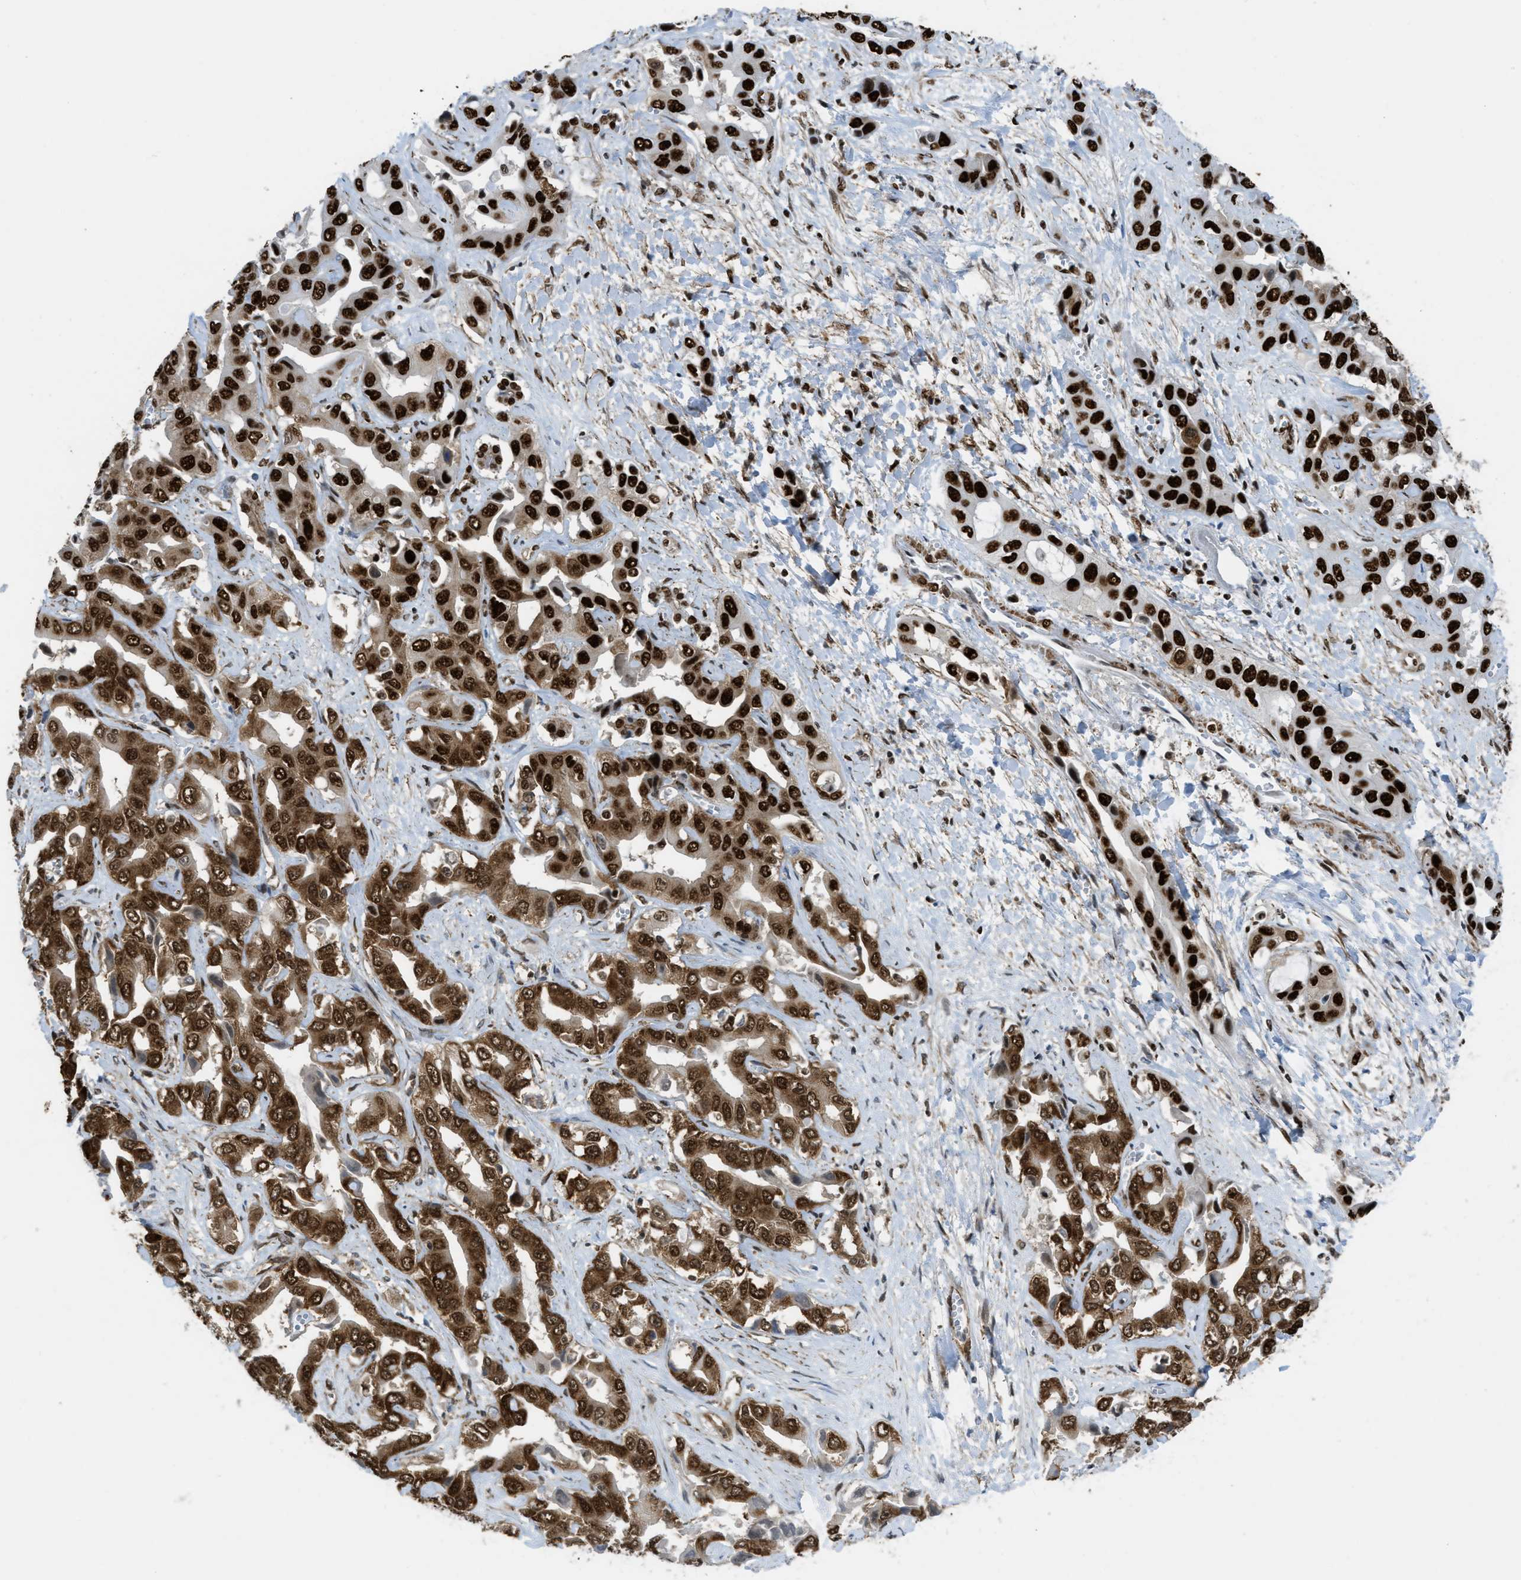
{"staining": {"intensity": "strong", "quantity": ">75%", "location": "cytoplasmic/membranous,nuclear"}, "tissue": "liver cancer", "cell_type": "Tumor cells", "image_type": "cancer", "snomed": [{"axis": "morphology", "description": "Cholangiocarcinoma"}, {"axis": "topography", "description": "Liver"}], "caption": "Cholangiocarcinoma (liver) stained with a brown dye reveals strong cytoplasmic/membranous and nuclear positive staining in about >75% of tumor cells.", "gene": "ZNF207", "patient": {"sex": "female", "age": 52}}